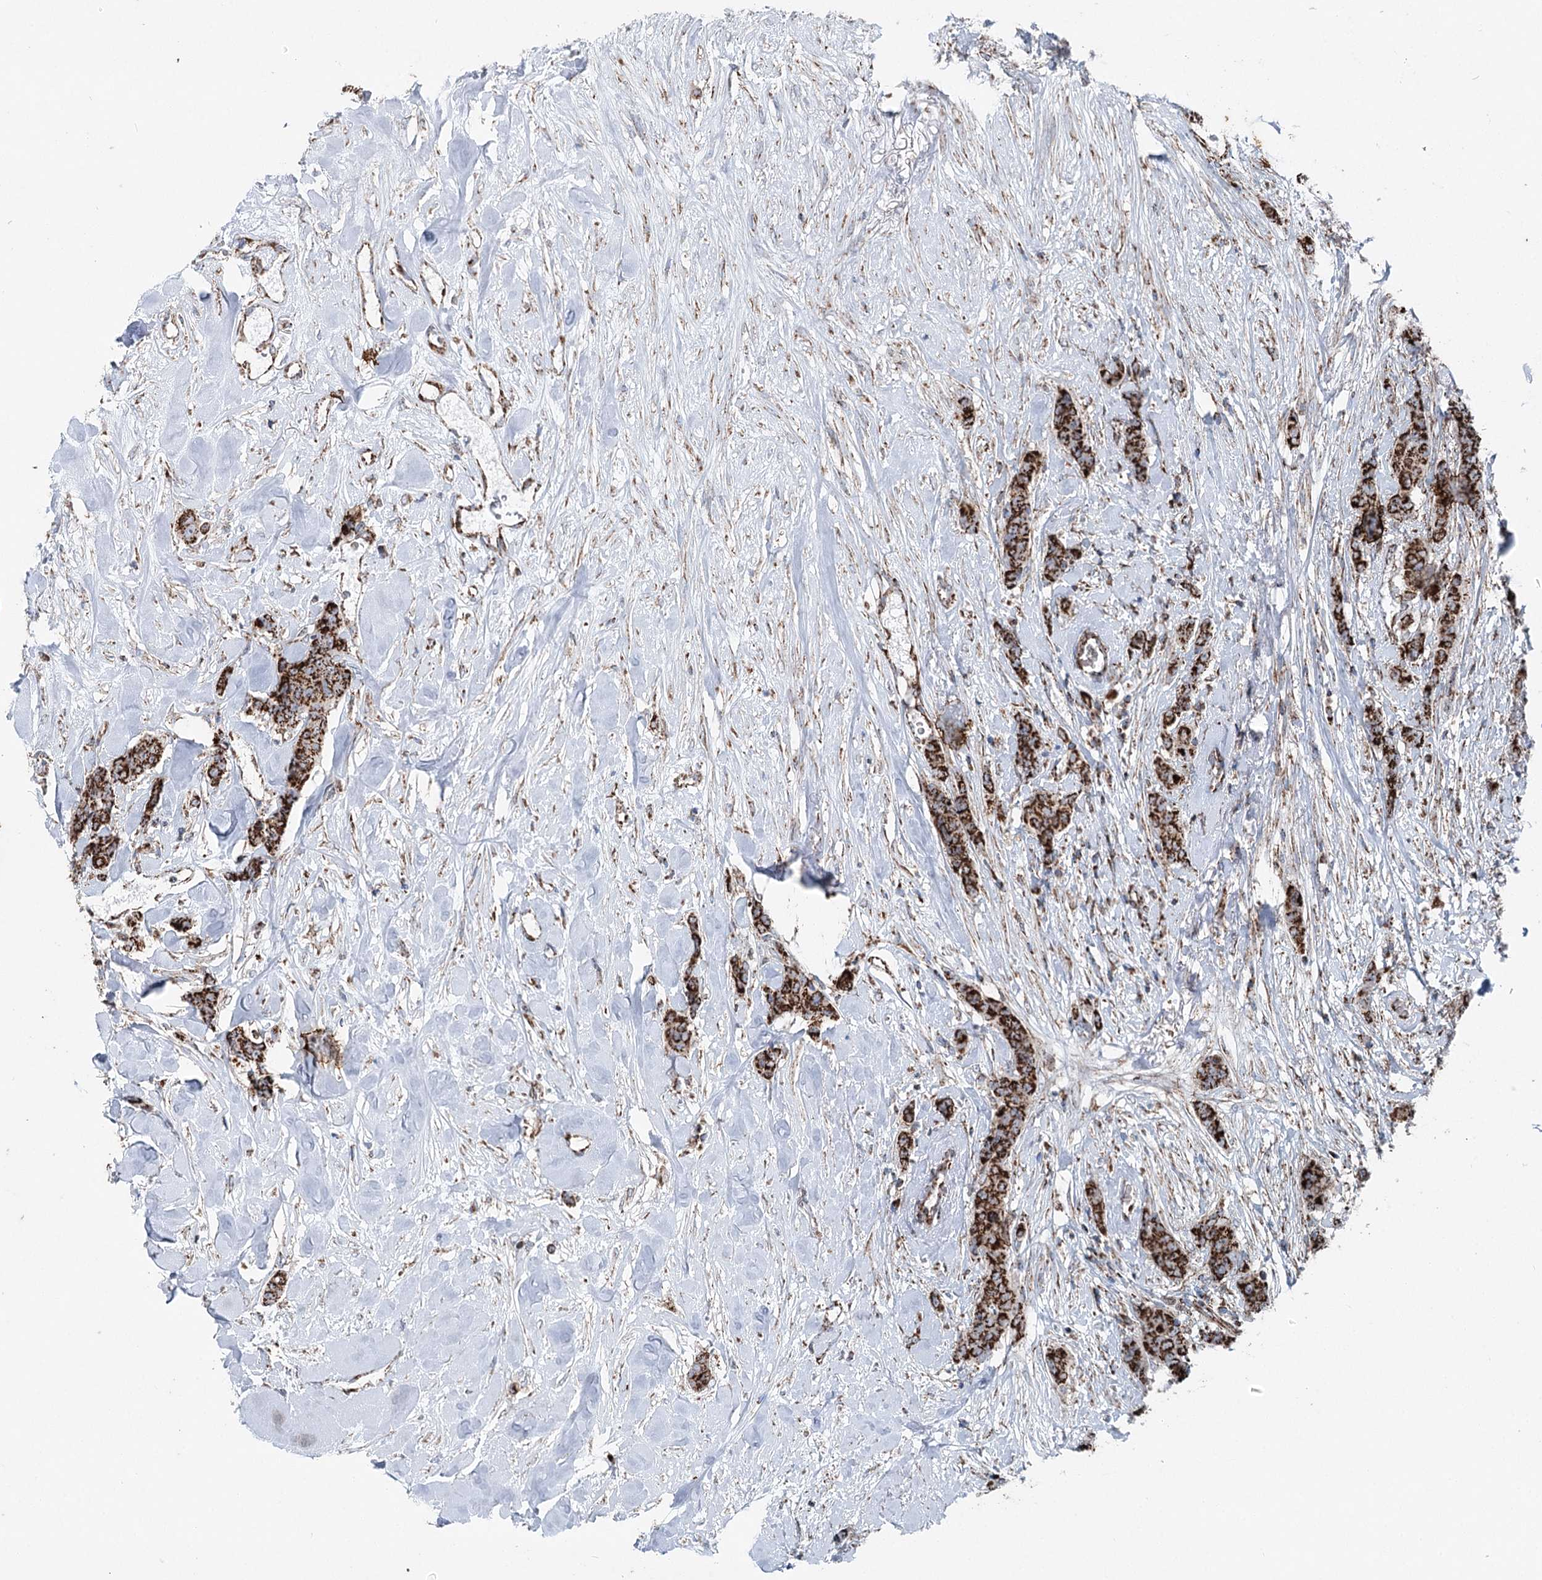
{"staining": {"intensity": "strong", "quantity": ">75%", "location": "cytoplasmic/membranous"}, "tissue": "breast cancer", "cell_type": "Tumor cells", "image_type": "cancer", "snomed": [{"axis": "morphology", "description": "Duct carcinoma"}, {"axis": "topography", "description": "Breast"}], "caption": "Immunohistochemical staining of human infiltrating ductal carcinoma (breast) demonstrates strong cytoplasmic/membranous protein expression in approximately >75% of tumor cells.", "gene": "UCN3", "patient": {"sex": "female", "age": 40}}